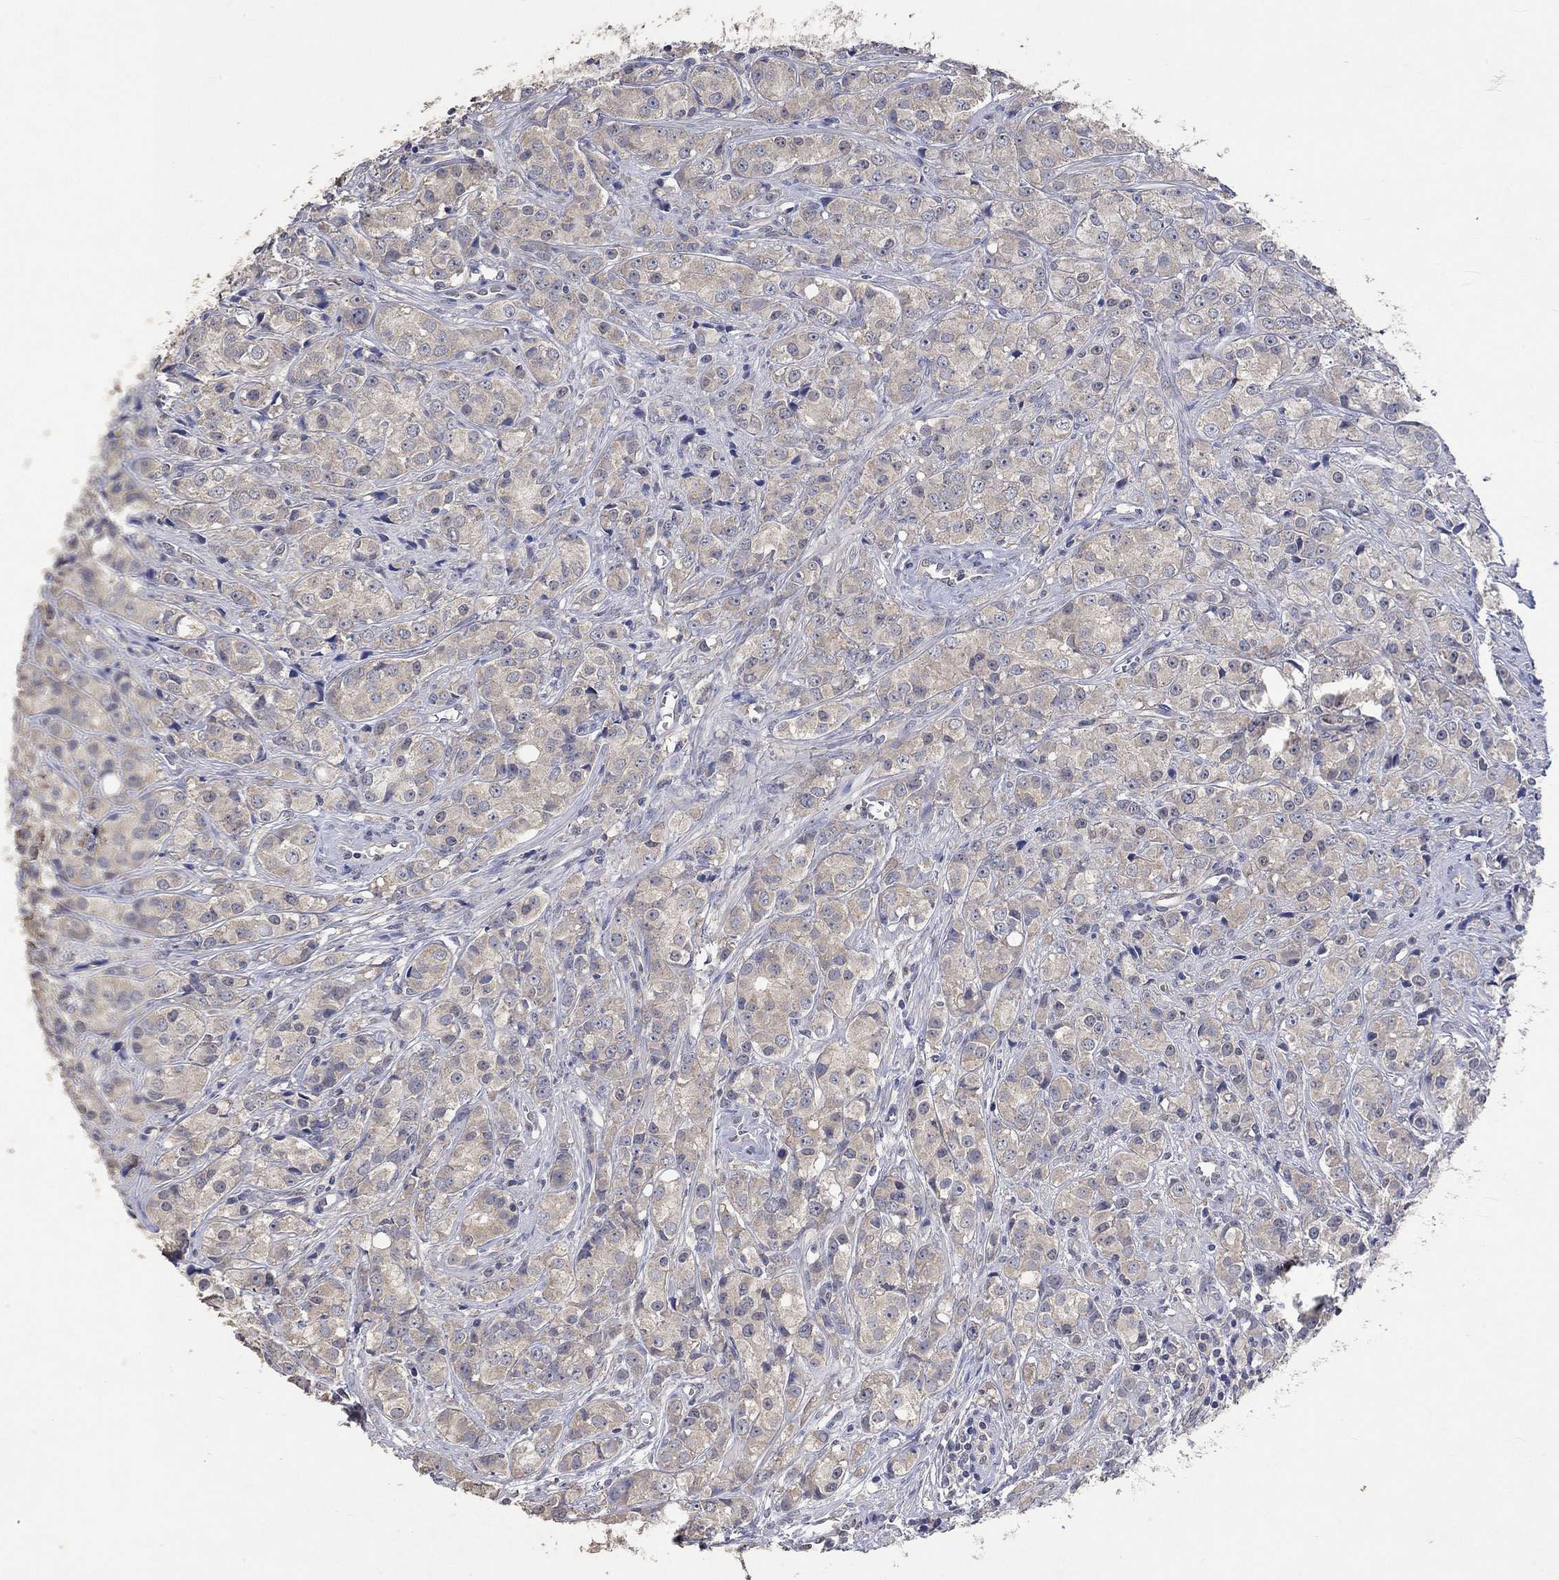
{"staining": {"intensity": "weak", "quantity": "<25%", "location": "cytoplasmic/membranous"}, "tissue": "prostate cancer", "cell_type": "Tumor cells", "image_type": "cancer", "snomed": [{"axis": "morphology", "description": "Adenocarcinoma, Medium grade"}, {"axis": "topography", "description": "Prostate"}], "caption": "Tumor cells are negative for brown protein staining in prostate cancer (medium-grade adenocarcinoma).", "gene": "PTPN20", "patient": {"sex": "male", "age": 74}}